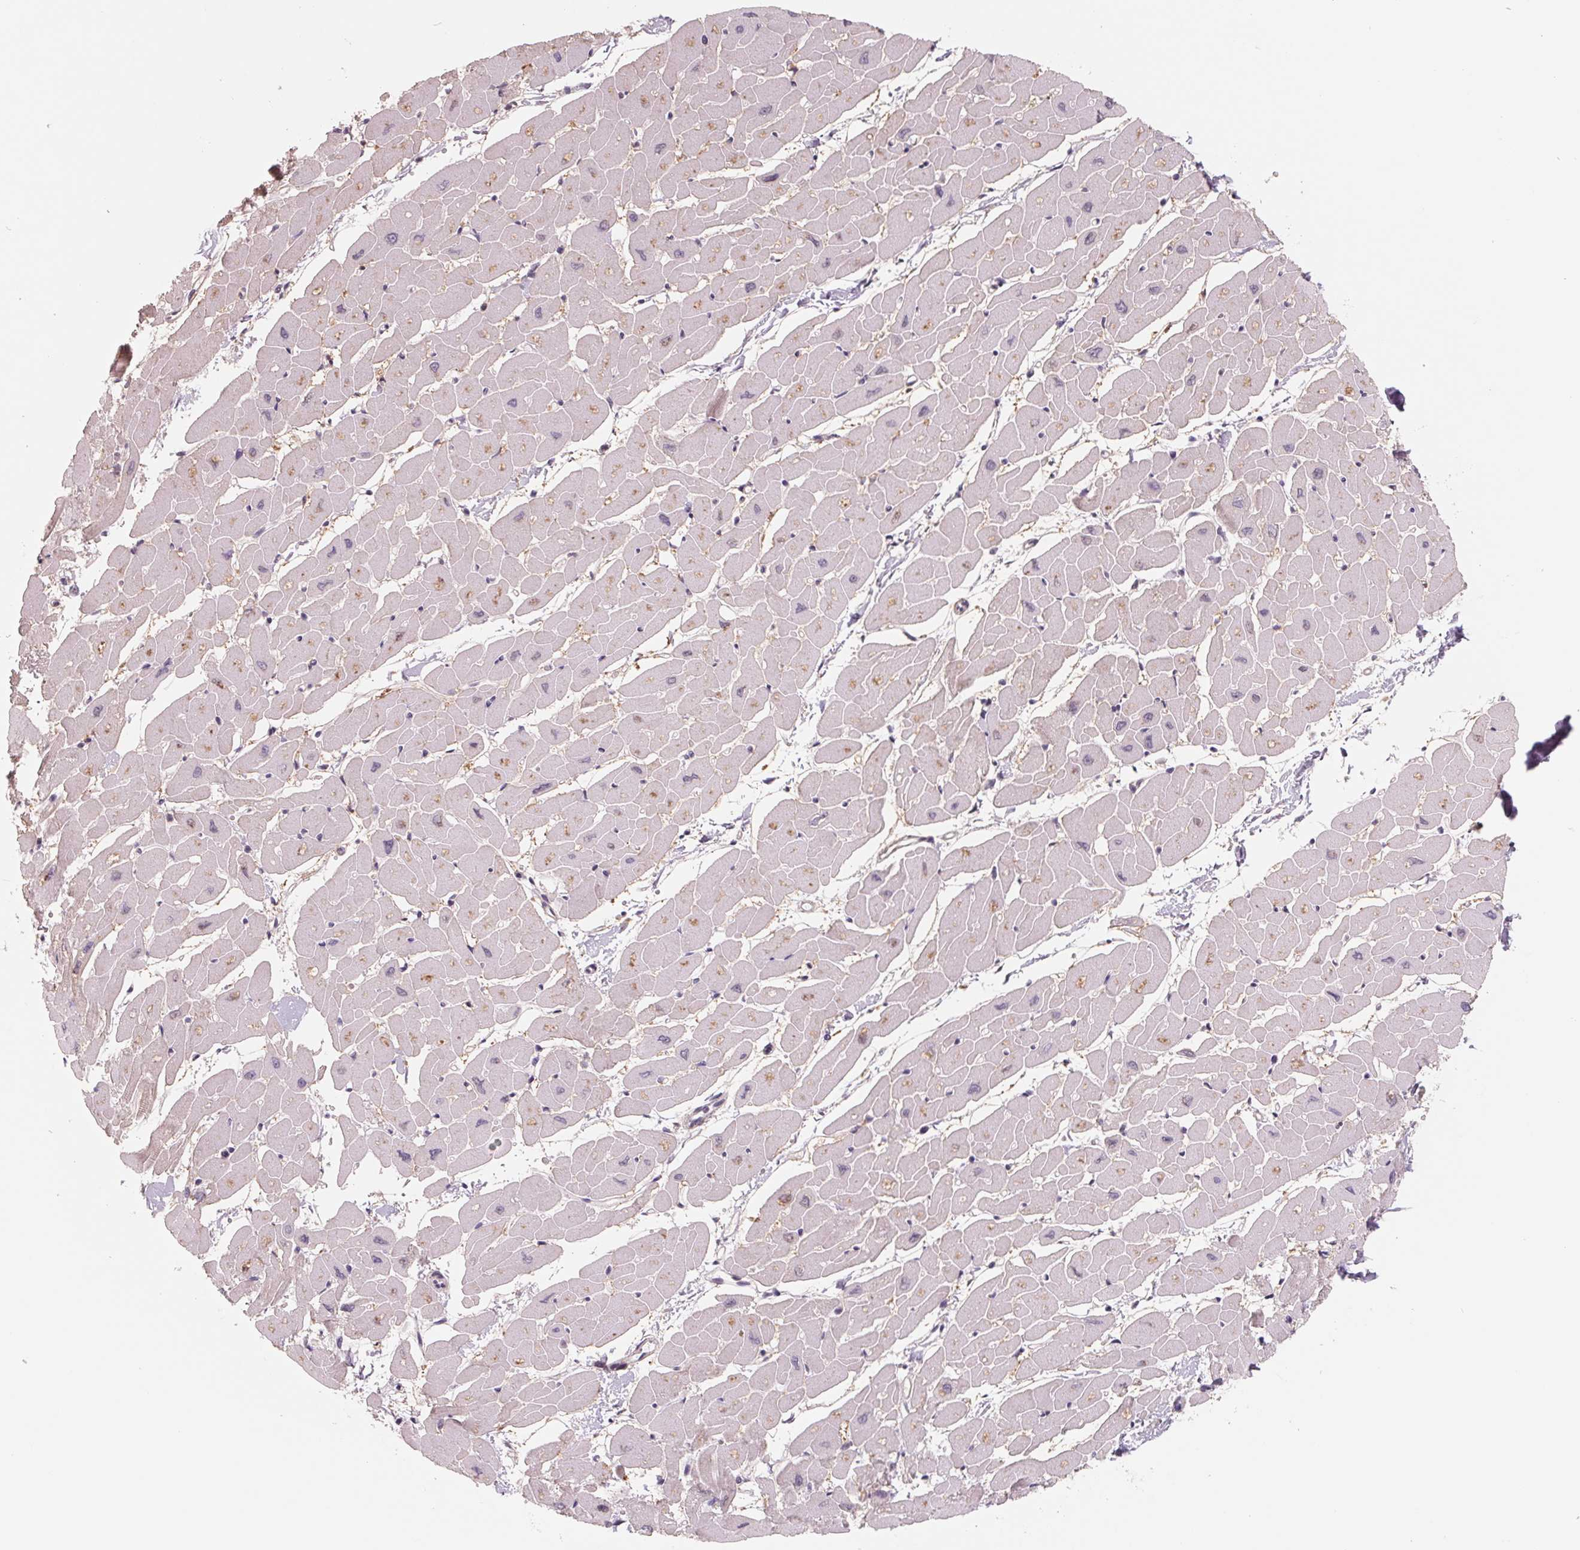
{"staining": {"intensity": "negative", "quantity": "none", "location": "none"}, "tissue": "heart muscle", "cell_type": "Cardiomyocytes", "image_type": "normal", "snomed": [{"axis": "morphology", "description": "Normal tissue, NOS"}, {"axis": "topography", "description": "Heart"}], "caption": "The immunohistochemistry histopathology image has no significant positivity in cardiomyocytes of heart muscle.", "gene": "FTCD", "patient": {"sex": "male", "age": 57}}